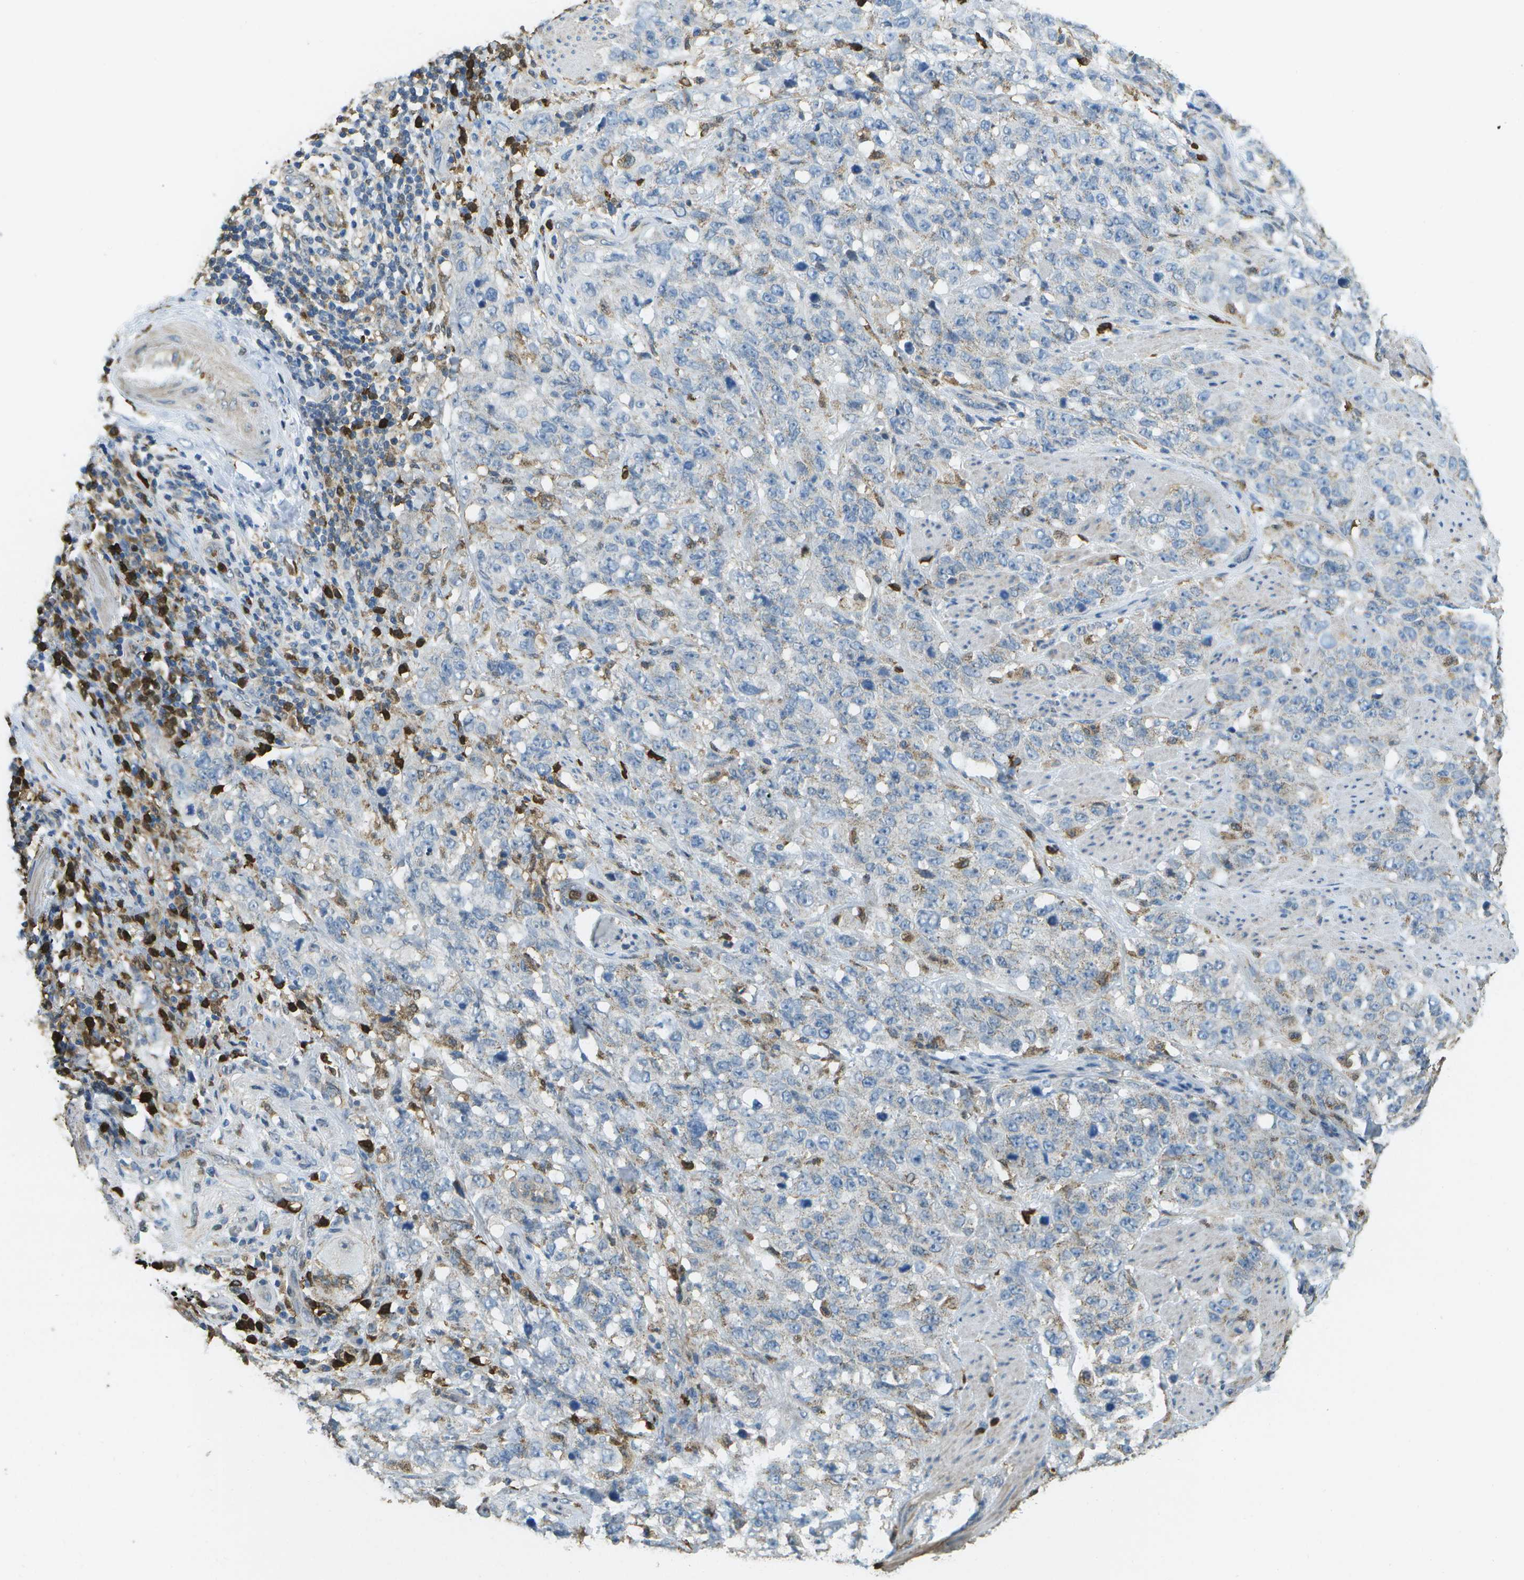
{"staining": {"intensity": "negative", "quantity": "none", "location": "none"}, "tissue": "stomach cancer", "cell_type": "Tumor cells", "image_type": "cancer", "snomed": [{"axis": "morphology", "description": "Adenocarcinoma, NOS"}, {"axis": "topography", "description": "Stomach"}], "caption": "A high-resolution image shows immunohistochemistry staining of stomach cancer, which demonstrates no significant staining in tumor cells. Nuclei are stained in blue.", "gene": "CACHD1", "patient": {"sex": "male", "age": 48}}